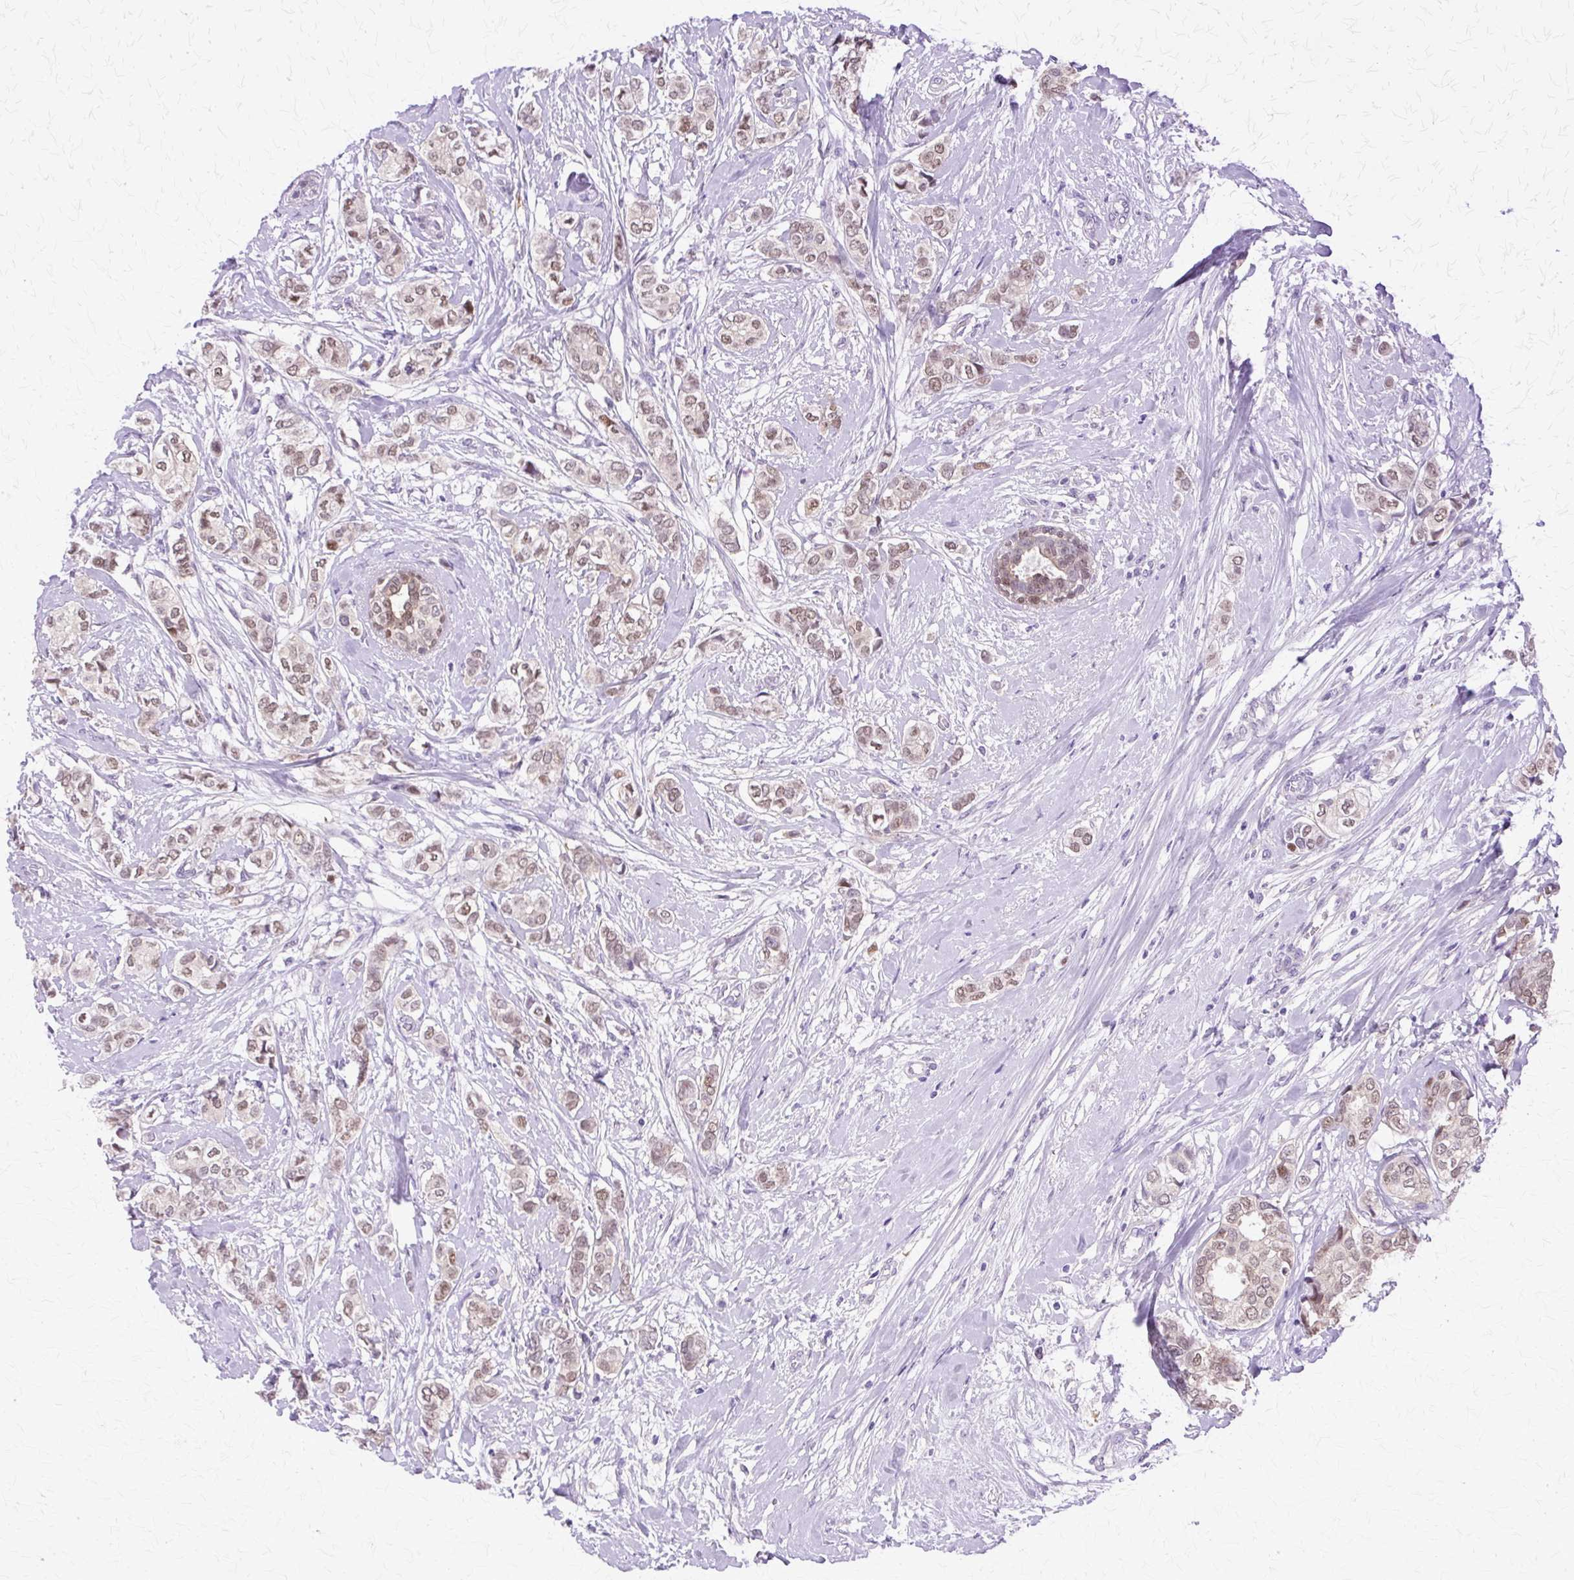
{"staining": {"intensity": "weak", "quantity": ">75%", "location": "nuclear"}, "tissue": "breast cancer", "cell_type": "Tumor cells", "image_type": "cancer", "snomed": [{"axis": "morphology", "description": "Duct carcinoma"}, {"axis": "topography", "description": "Breast"}], "caption": "Intraductal carcinoma (breast) stained for a protein shows weak nuclear positivity in tumor cells.", "gene": "HSPA8", "patient": {"sex": "female", "age": 73}}